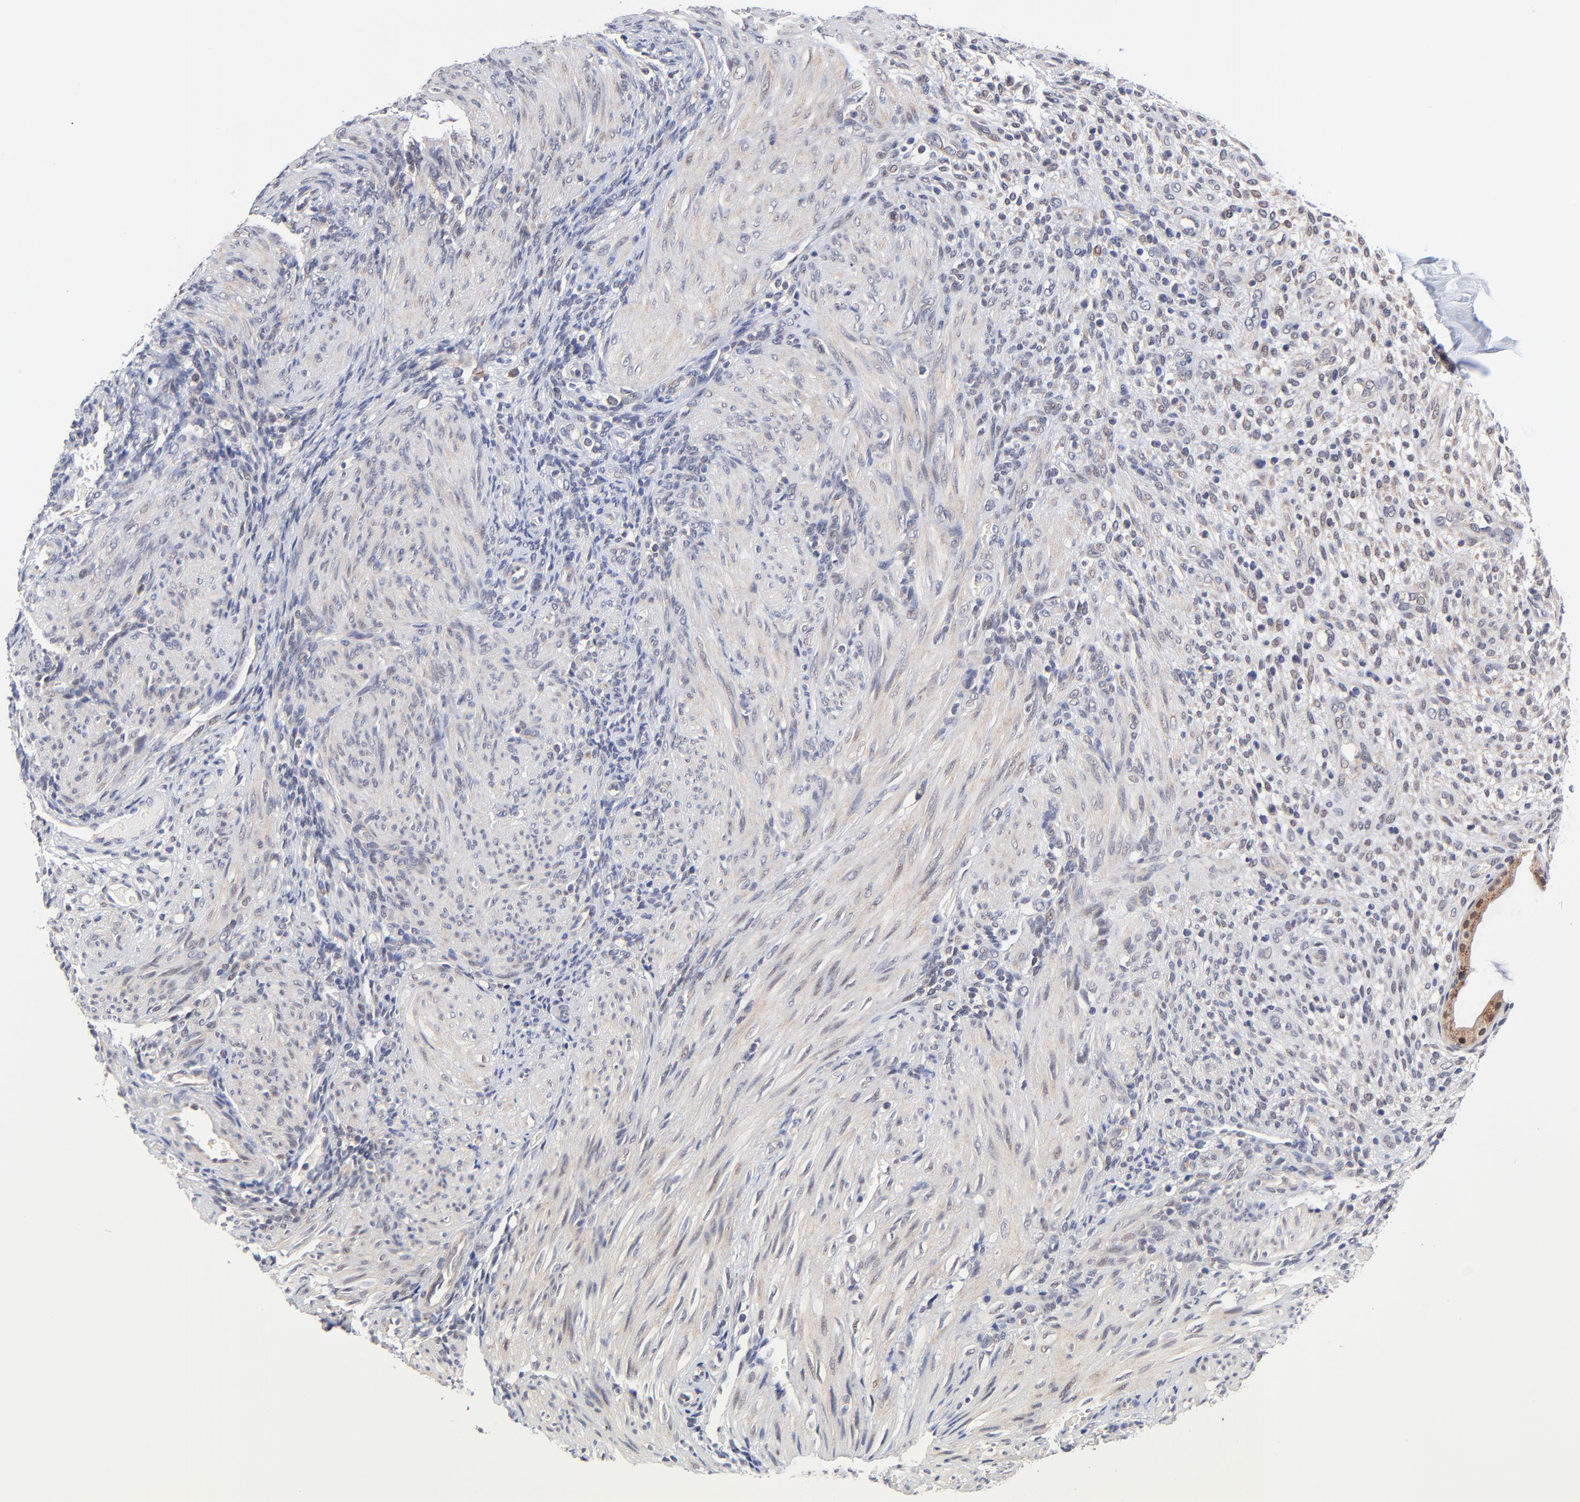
{"staining": {"intensity": "weak", "quantity": "<25%", "location": "nuclear"}, "tissue": "endometrium", "cell_type": "Cells in endometrial stroma", "image_type": "normal", "snomed": [{"axis": "morphology", "description": "Normal tissue, NOS"}, {"axis": "topography", "description": "Endometrium"}], "caption": "The histopathology image displays no staining of cells in endometrial stroma in benign endometrium.", "gene": "TXNL1", "patient": {"sex": "female", "age": 72}}